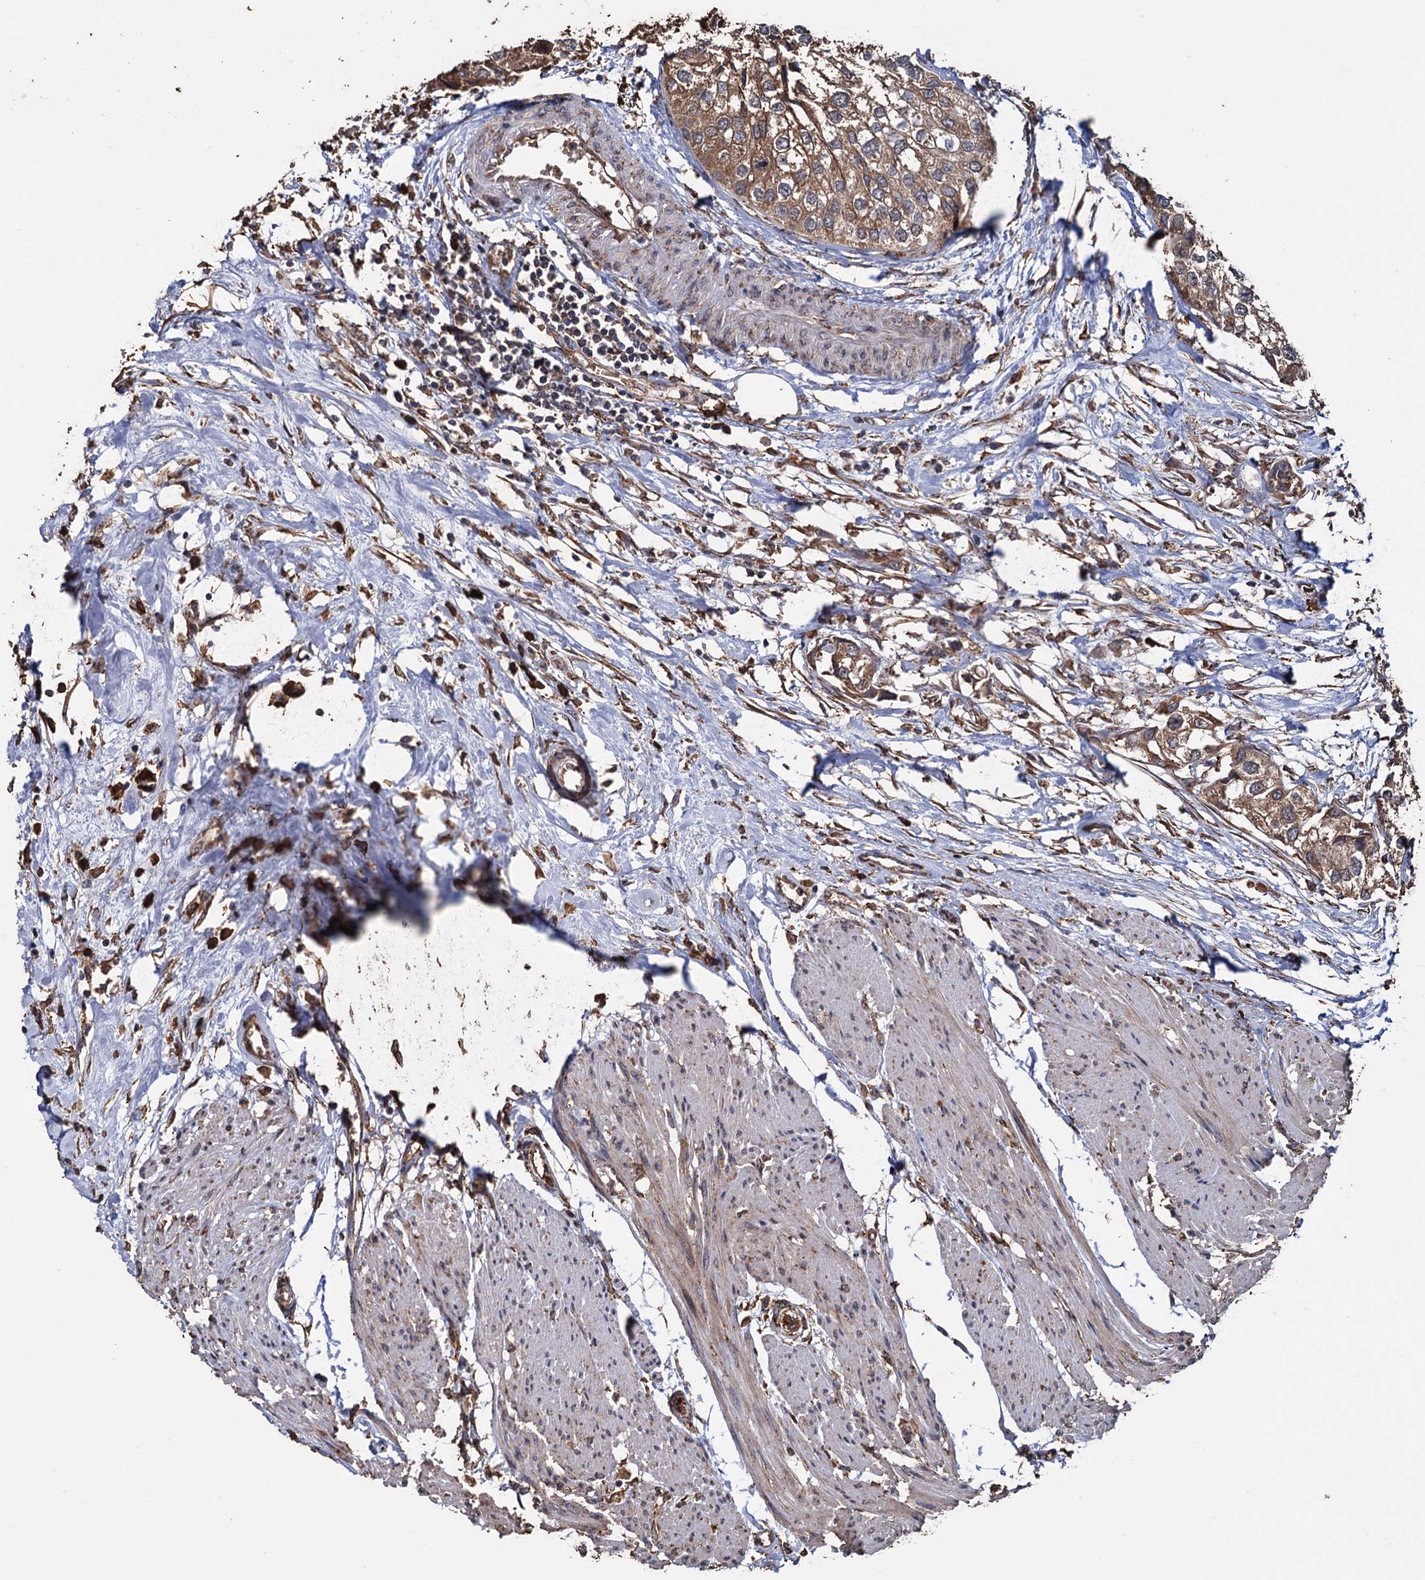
{"staining": {"intensity": "moderate", "quantity": ">75%", "location": "cytoplasmic/membranous"}, "tissue": "urothelial cancer", "cell_type": "Tumor cells", "image_type": "cancer", "snomed": [{"axis": "morphology", "description": "Urothelial carcinoma, High grade"}, {"axis": "topography", "description": "Urinary bladder"}], "caption": "Protein expression analysis of urothelial cancer reveals moderate cytoplasmic/membranous positivity in about >75% of tumor cells.", "gene": "TBC1D12", "patient": {"sex": "male", "age": 64}}